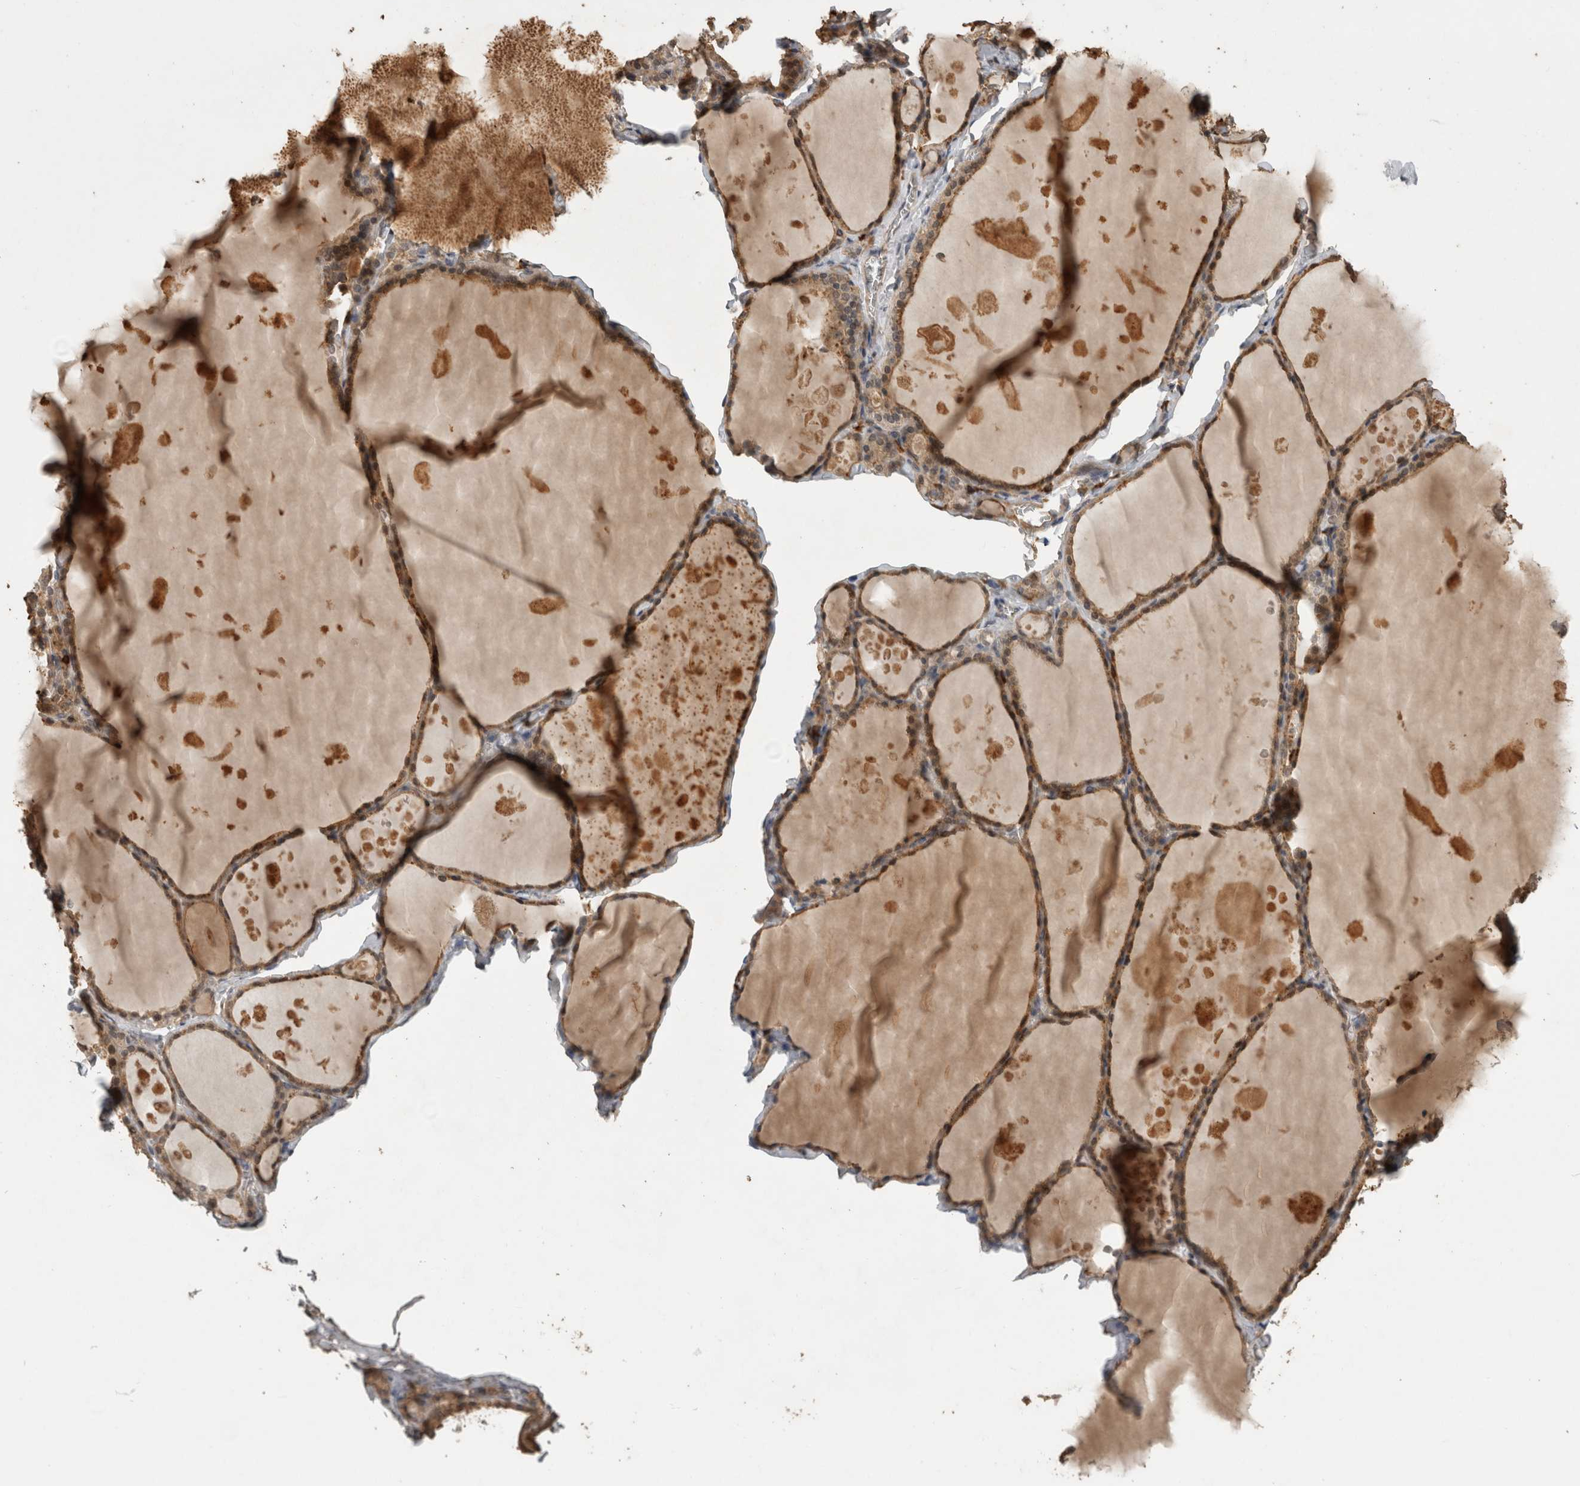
{"staining": {"intensity": "moderate", "quantity": ">75%", "location": "cytoplasmic/membranous"}, "tissue": "thyroid gland", "cell_type": "Glandular cells", "image_type": "normal", "snomed": [{"axis": "morphology", "description": "Normal tissue, NOS"}, {"axis": "topography", "description": "Thyroid gland"}], "caption": "Immunohistochemical staining of normal human thyroid gland shows moderate cytoplasmic/membranous protein positivity in approximately >75% of glandular cells.", "gene": "RHPN1", "patient": {"sex": "male", "age": 56}}